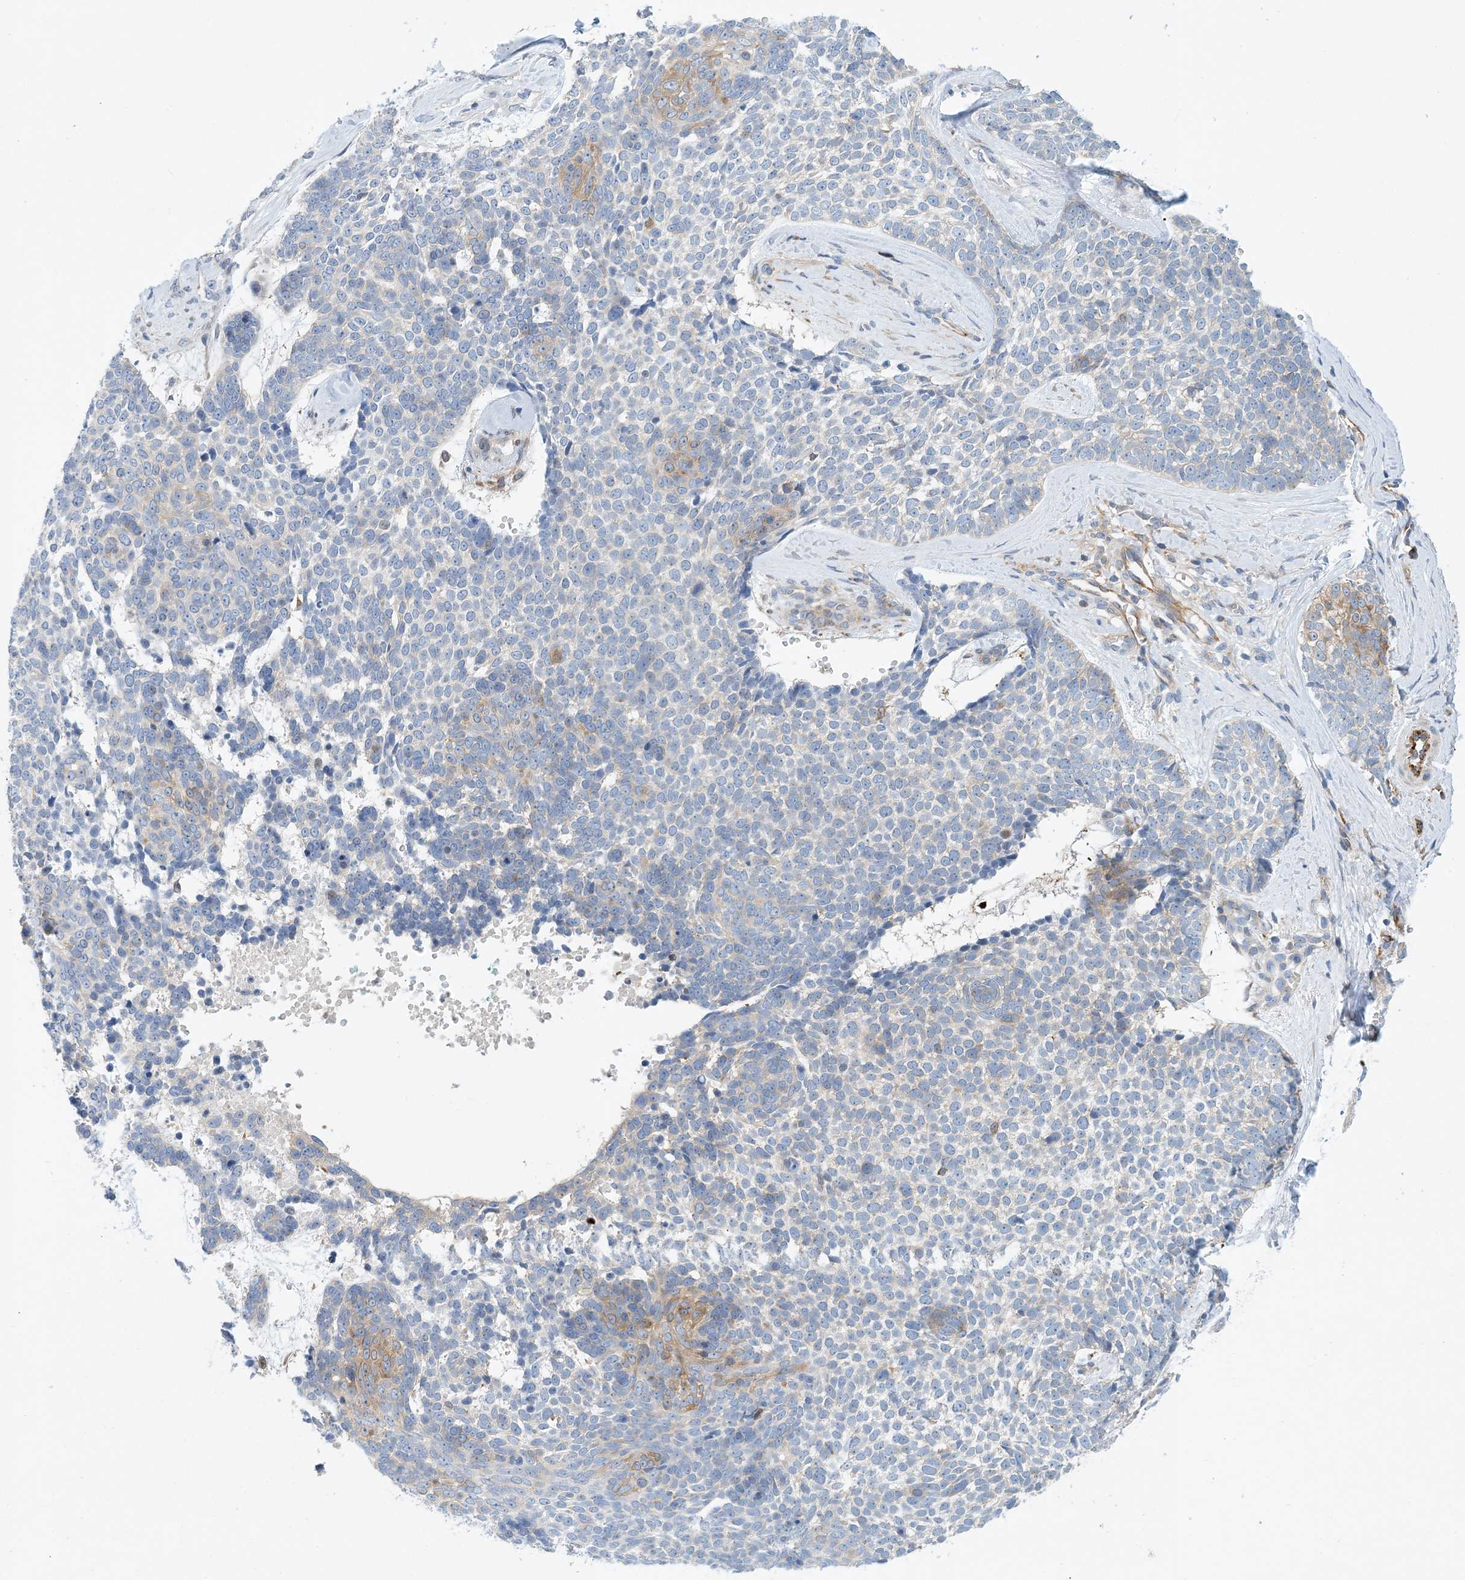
{"staining": {"intensity": "negative", "quantity": "none", "location": "none"}, "tissue": "skin cancer", "cell_type": "Tumor cells", "image_type": "cancer", "snomed": [{"axis": "morphology", "description": "Basal cell carcinoma"}, {"axis": "topography", "description": "Skin"}], "caption": "DAB (3,3'-diaminobenzidine) immunohistochemical staining of skin basal cell carcinoma reveals no significant expression in tumor cells.", "gene": "PCDHA2", "patient": {"sex": "female", "age": 81}}